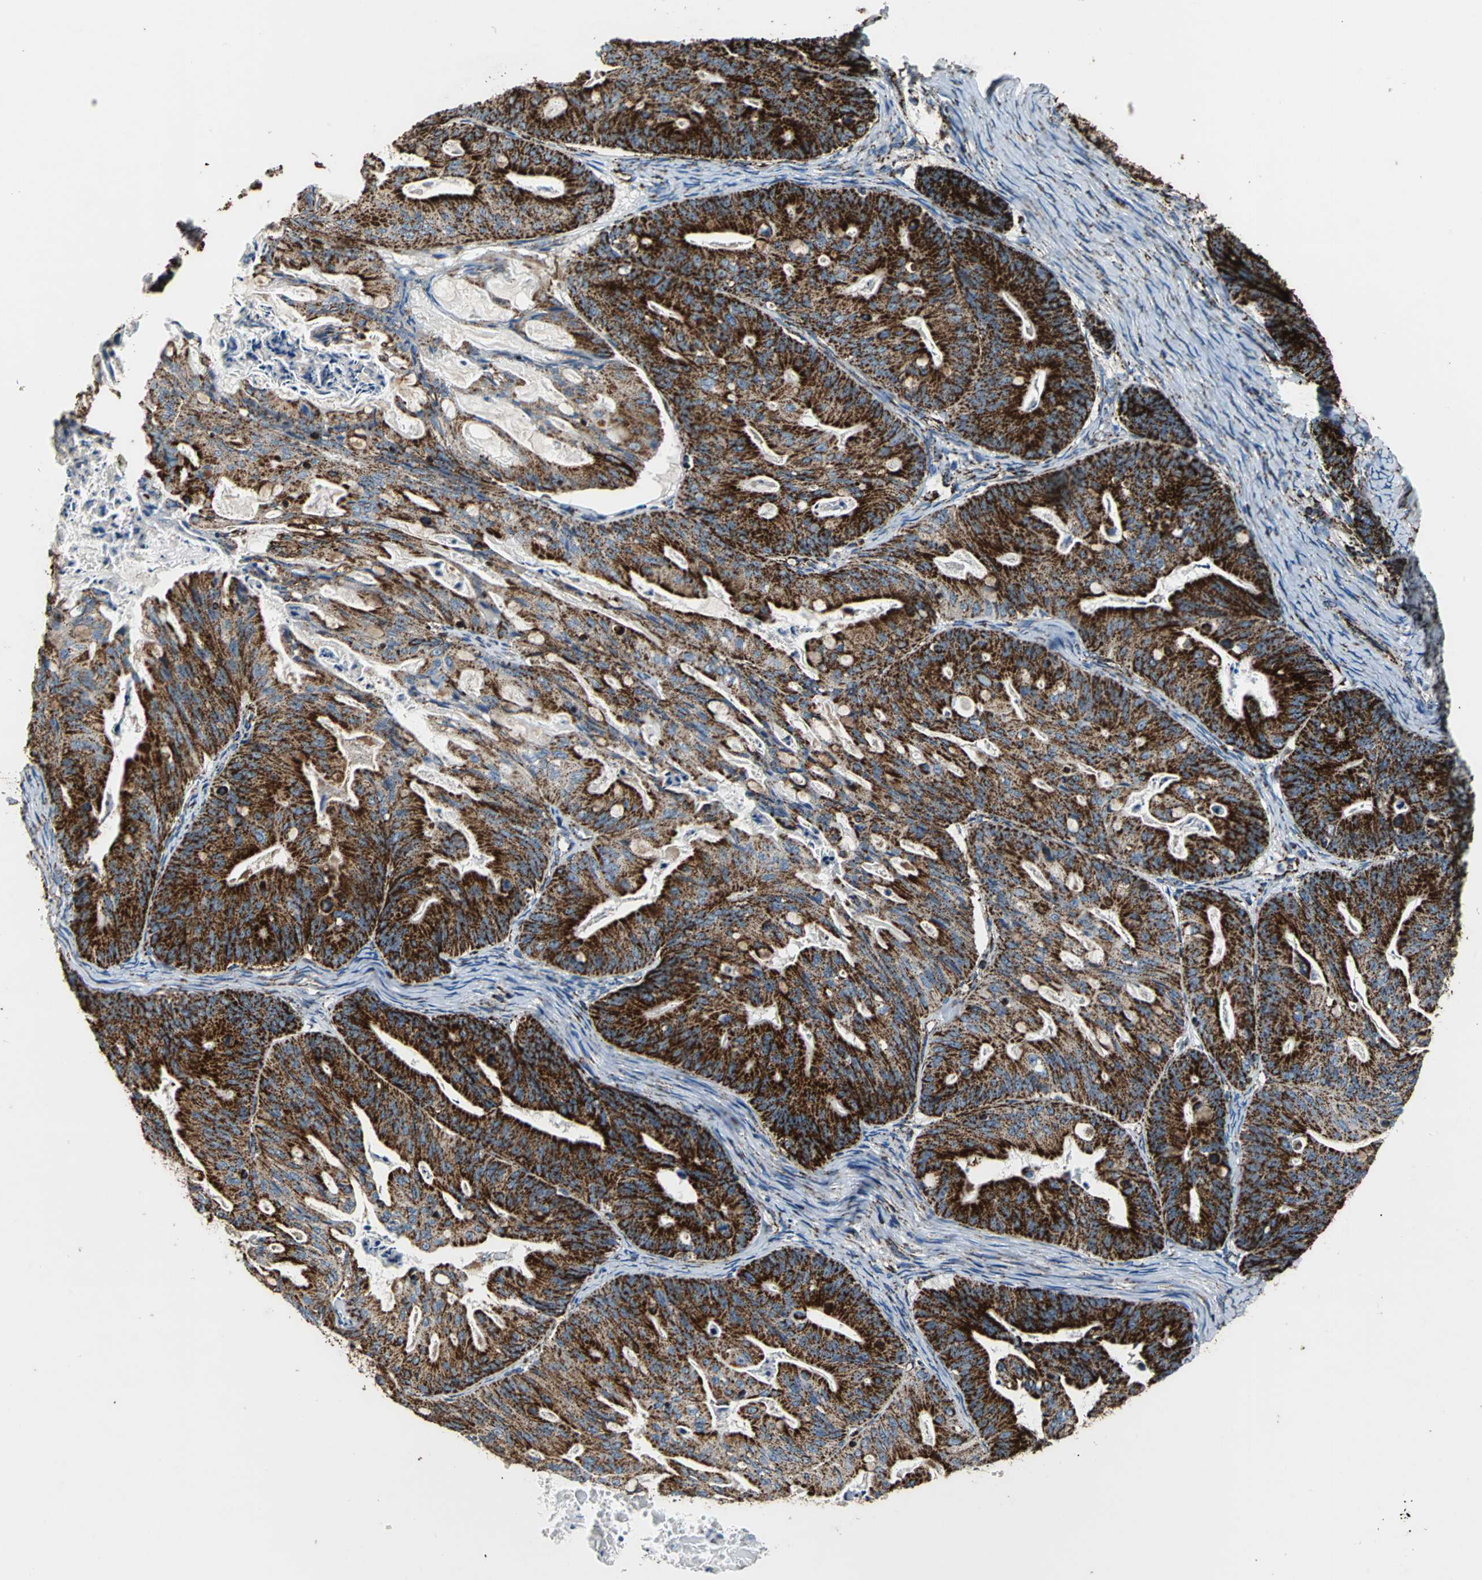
{"staining": {"intensity": "strong", "quantity": ">75%", "location": "cytoplasmic/membranous"}, "tissue": "ovarian cancer", "cell_type": "Tumor cells", "image_type": "cancer", "snomed": [{"axis": "morphology", "description": "Cystadenocarcinoma, mucinous, NOS"}, {"axis": "topography", "description": "Ovary"}], "caption": "High-power microscopy captured an immunohistochemistry micrograph of mucinous cystadenocarcinoma (ovarian), revealing strong cytoplasmic/membranous staining in approximately >75% of tumor cells.", "gene": "ECH1", "patient": {"sex": "female", "age": 36}}